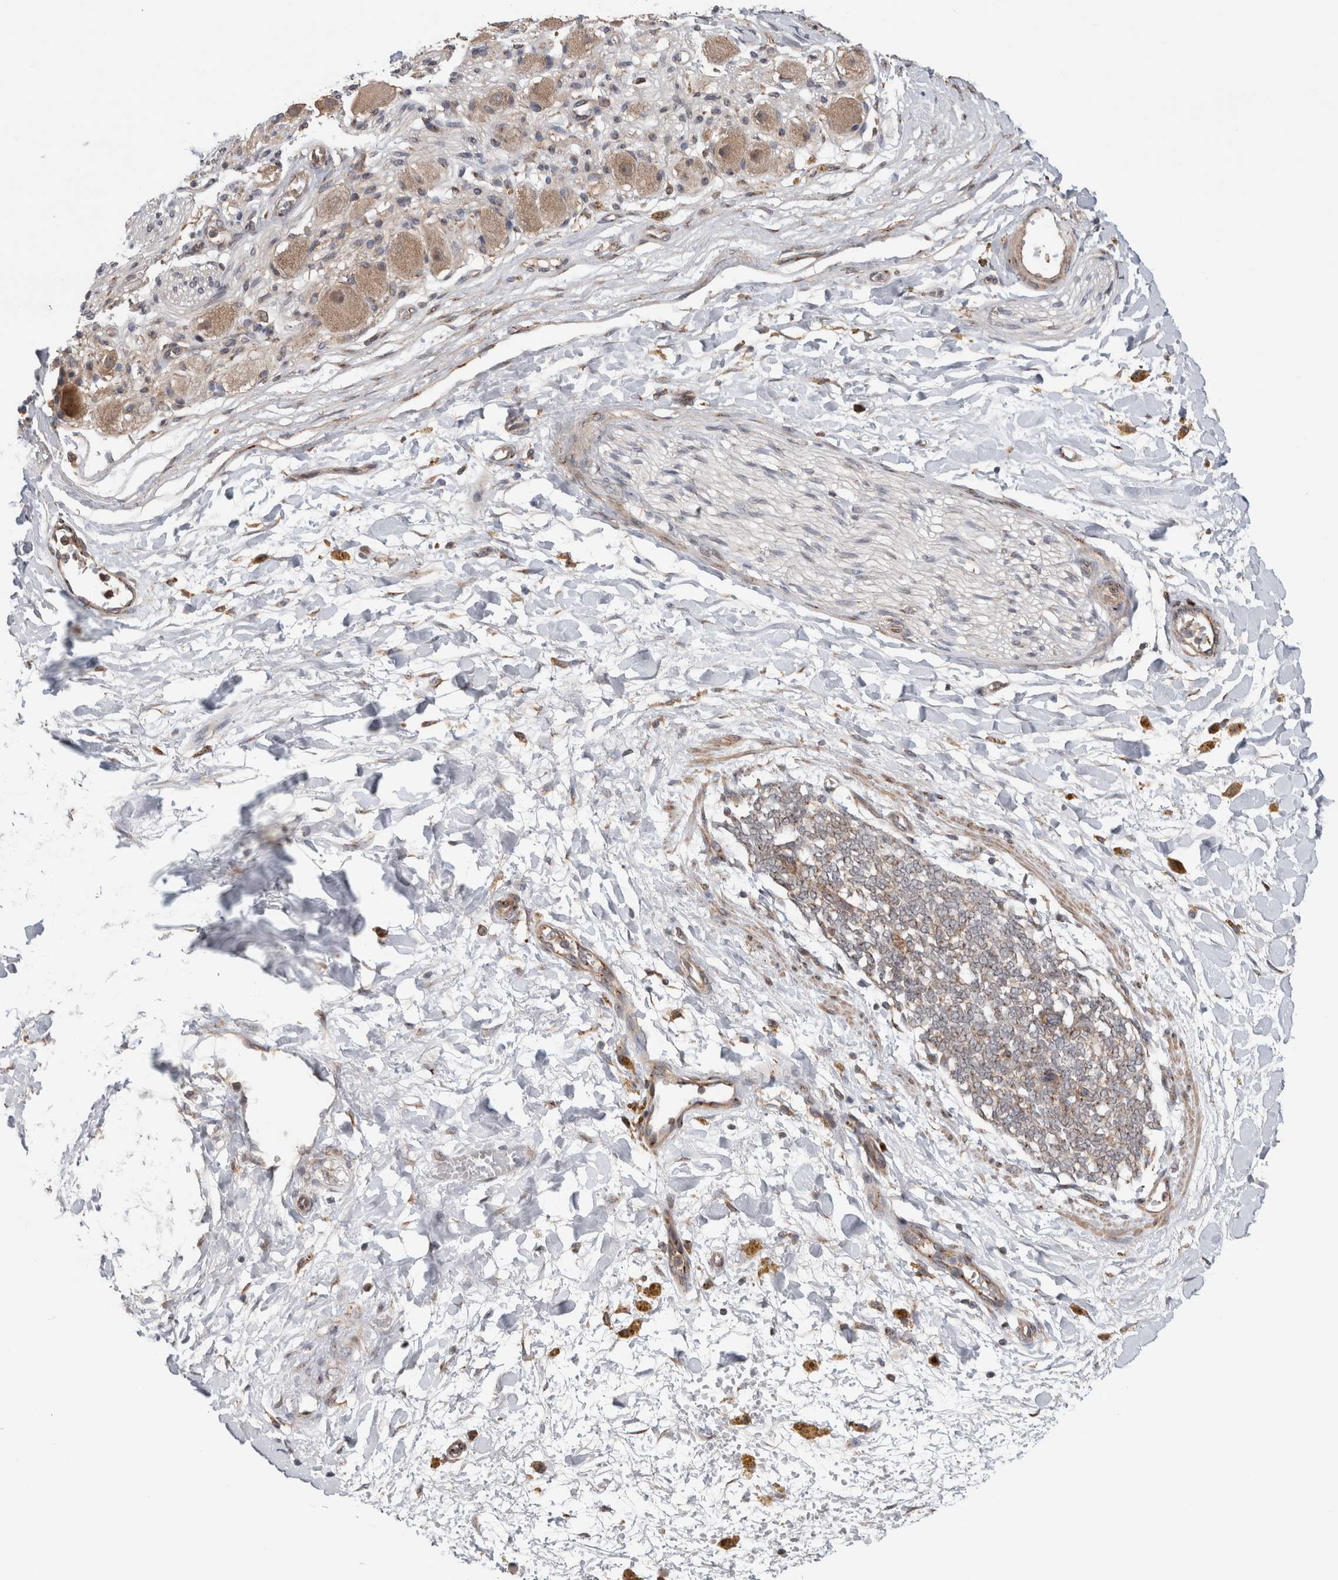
{"staining": {"intensity": "weak", "quantity": "<25%", "location": "cytoplasmic/membranous"}, "tissue": "adipose tissue", "cell_type": "Adipocytes", "image_type": "normal", "snomed": [{"axis": "morphology", "description": "Normal tissue, NOS"}, {"axis": "topography", "description": "Kidney"}, {"axis": "topography", "description": "Peripheral nerve tissue"}], "caption": "The micrograph displays no staining of adipocytes in normal adipose tissue.", "gene": "TRIM5", "patient": {"sex": "male", "age": 7}}